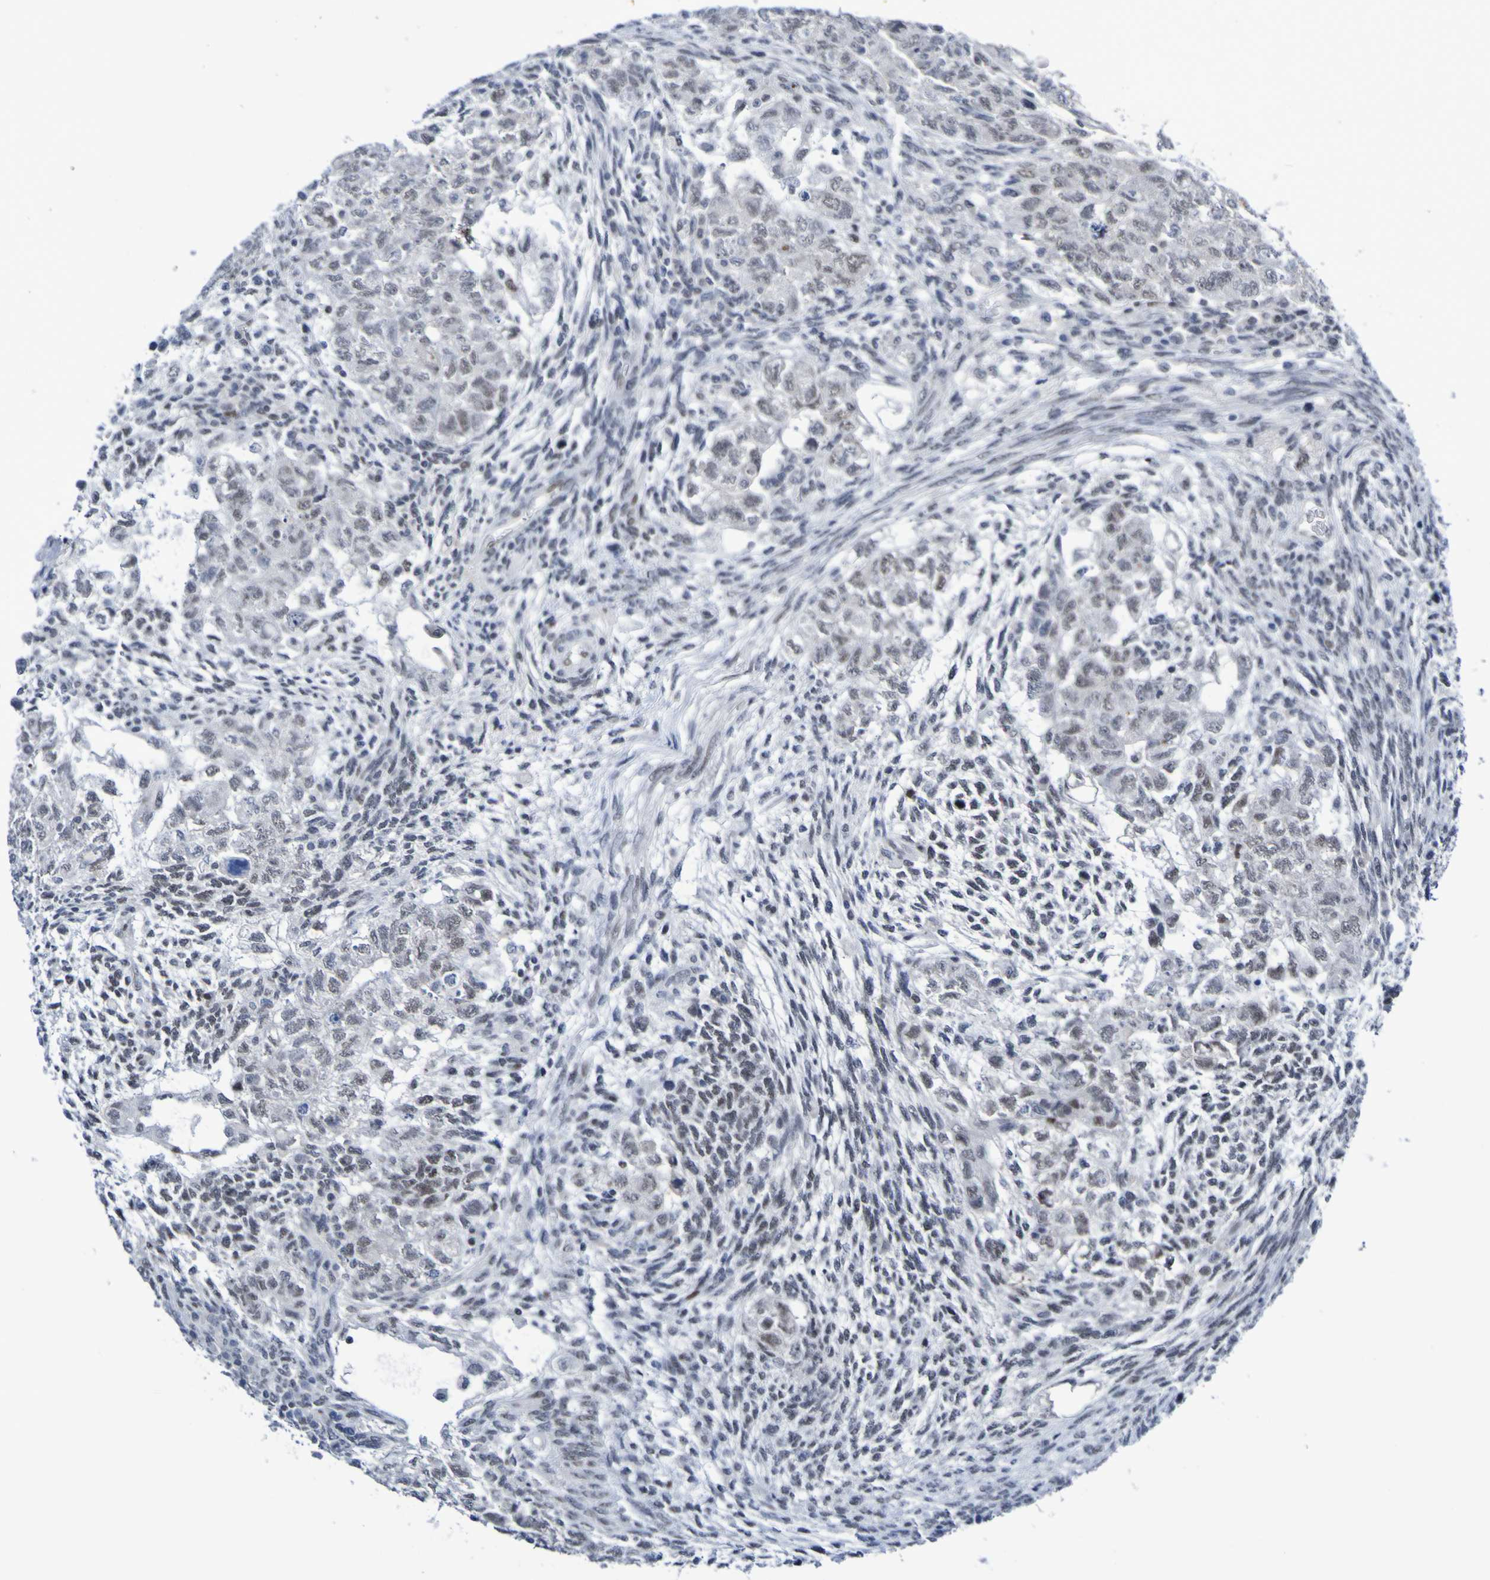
{"staining": {"intensity": "weak", "quantity": "25%-75%", "location": "nuclear"}, "tissue": "testis cancer", "cell_type": "Tumor cells", "image_type": "cancer", "snomed": [{"axis": "morphology", "description": "Normal tissue, NOS"}, {"axis": "morphology", "description": "Carcinoma, Embryonal, NOS"}, {"axis": "topography", "description": "Testis"}], "caption": "Immunohistochemistry (IHC) photomicrograph of testis cancer stained for a protein (brown), which demonstrates low levels of weak nuclear expression in about 25%-75% of tumor cells.", "gene": "PCGF1", "patient": {"sex": "male", "age": 36}}